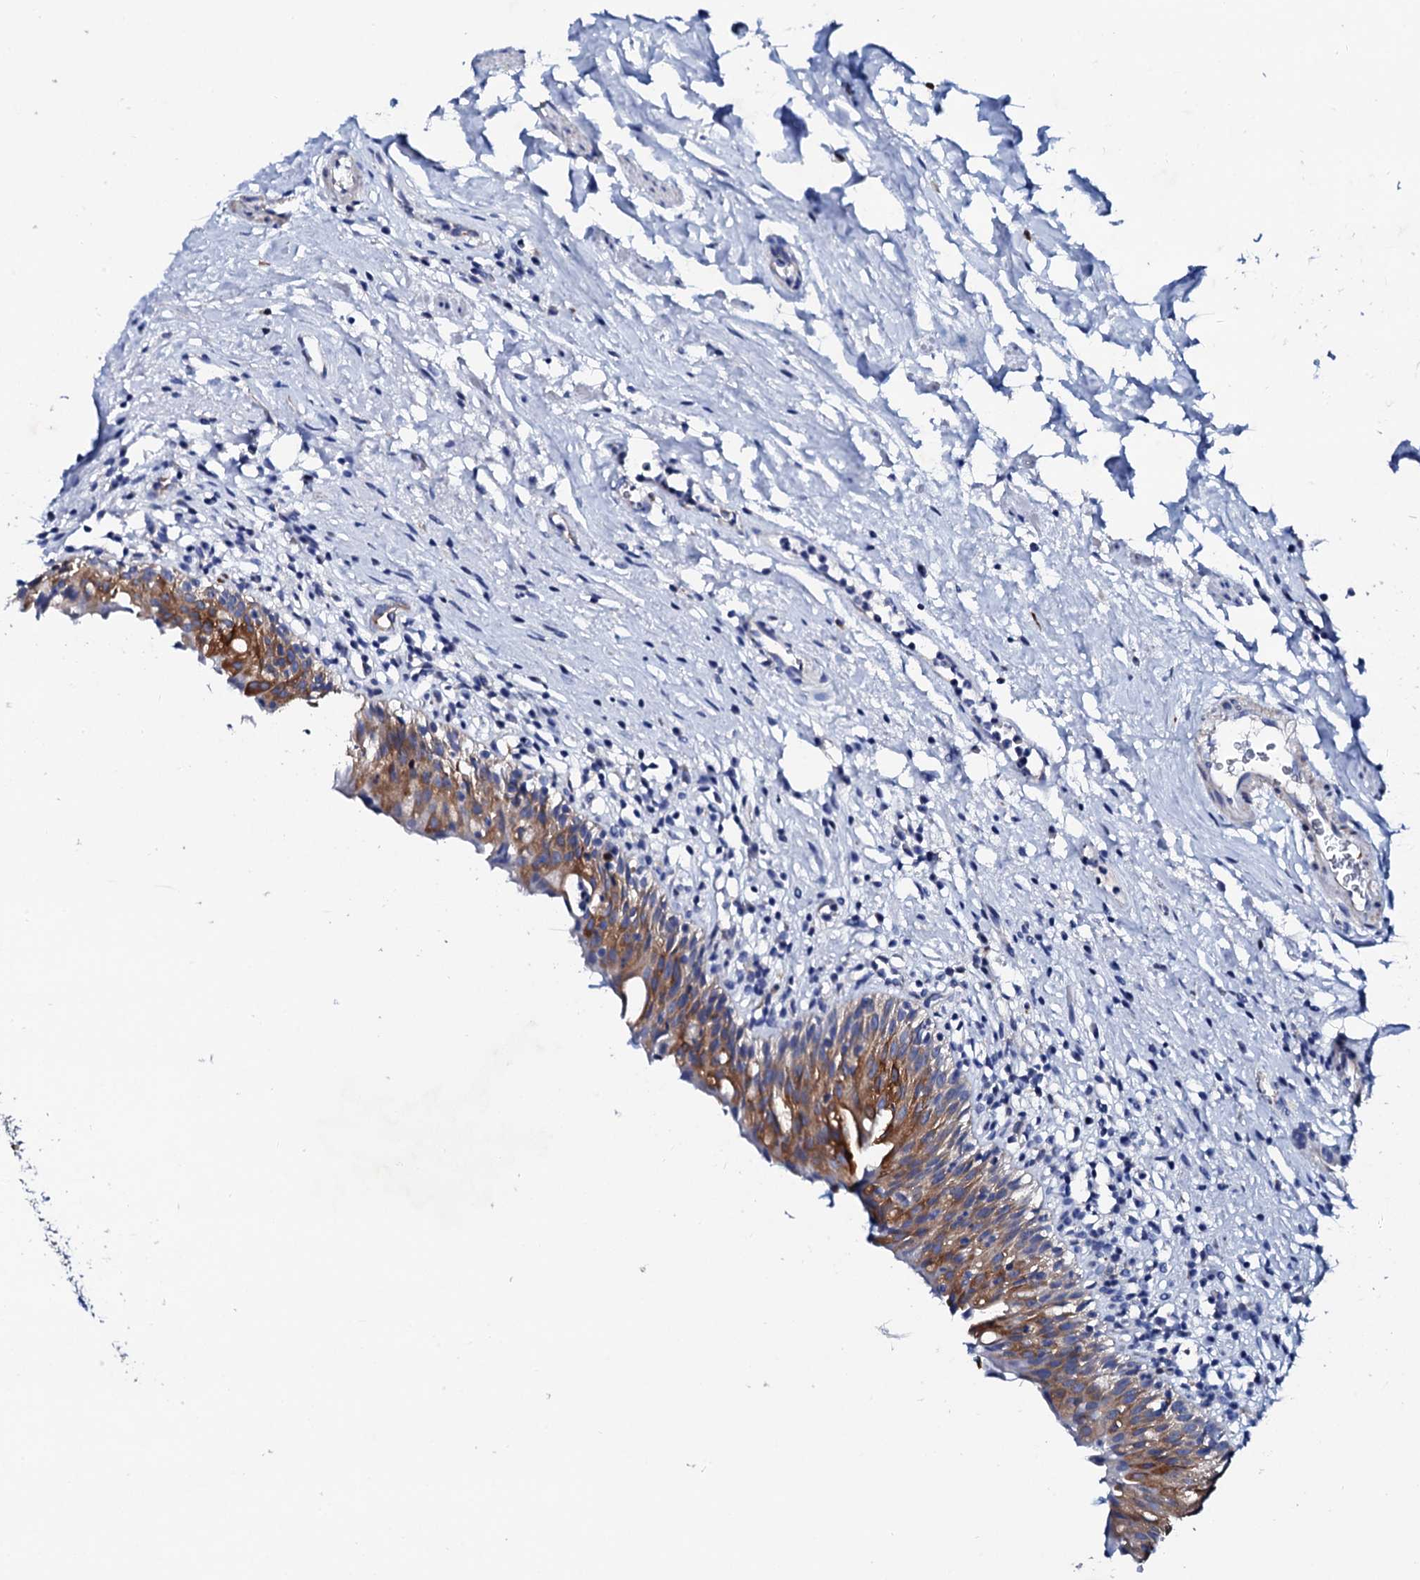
{"staining": {"intensity": "moderate", "quantity": "25%-75%", "location": "cytoplasmic/membranous"}, "tissue": "urinary bladder", "cell_type": "Urothelial cells", "image_type": "normal", "snomed": [{"axis": "morphology", "description": "Normal tissue, NOS"}, {"axis": "morphology", "description": "Inflammation, NOS"}, {"axis": "topography", "description": "Urinary bladder"}], "caption": "Protein staining of normal urinary bladder displays moderate cytoplasmic/membranous staining in about 25%-75% of urothelial cells. The staining is performed using DAB (3,3'-diaminobenzidine) brown chromogen to label protein expression. The nuclei are counter-stained blue using hematoxylin.", "gene": "GLB1L3", "patient": {"sex": "male", "age": 63}}